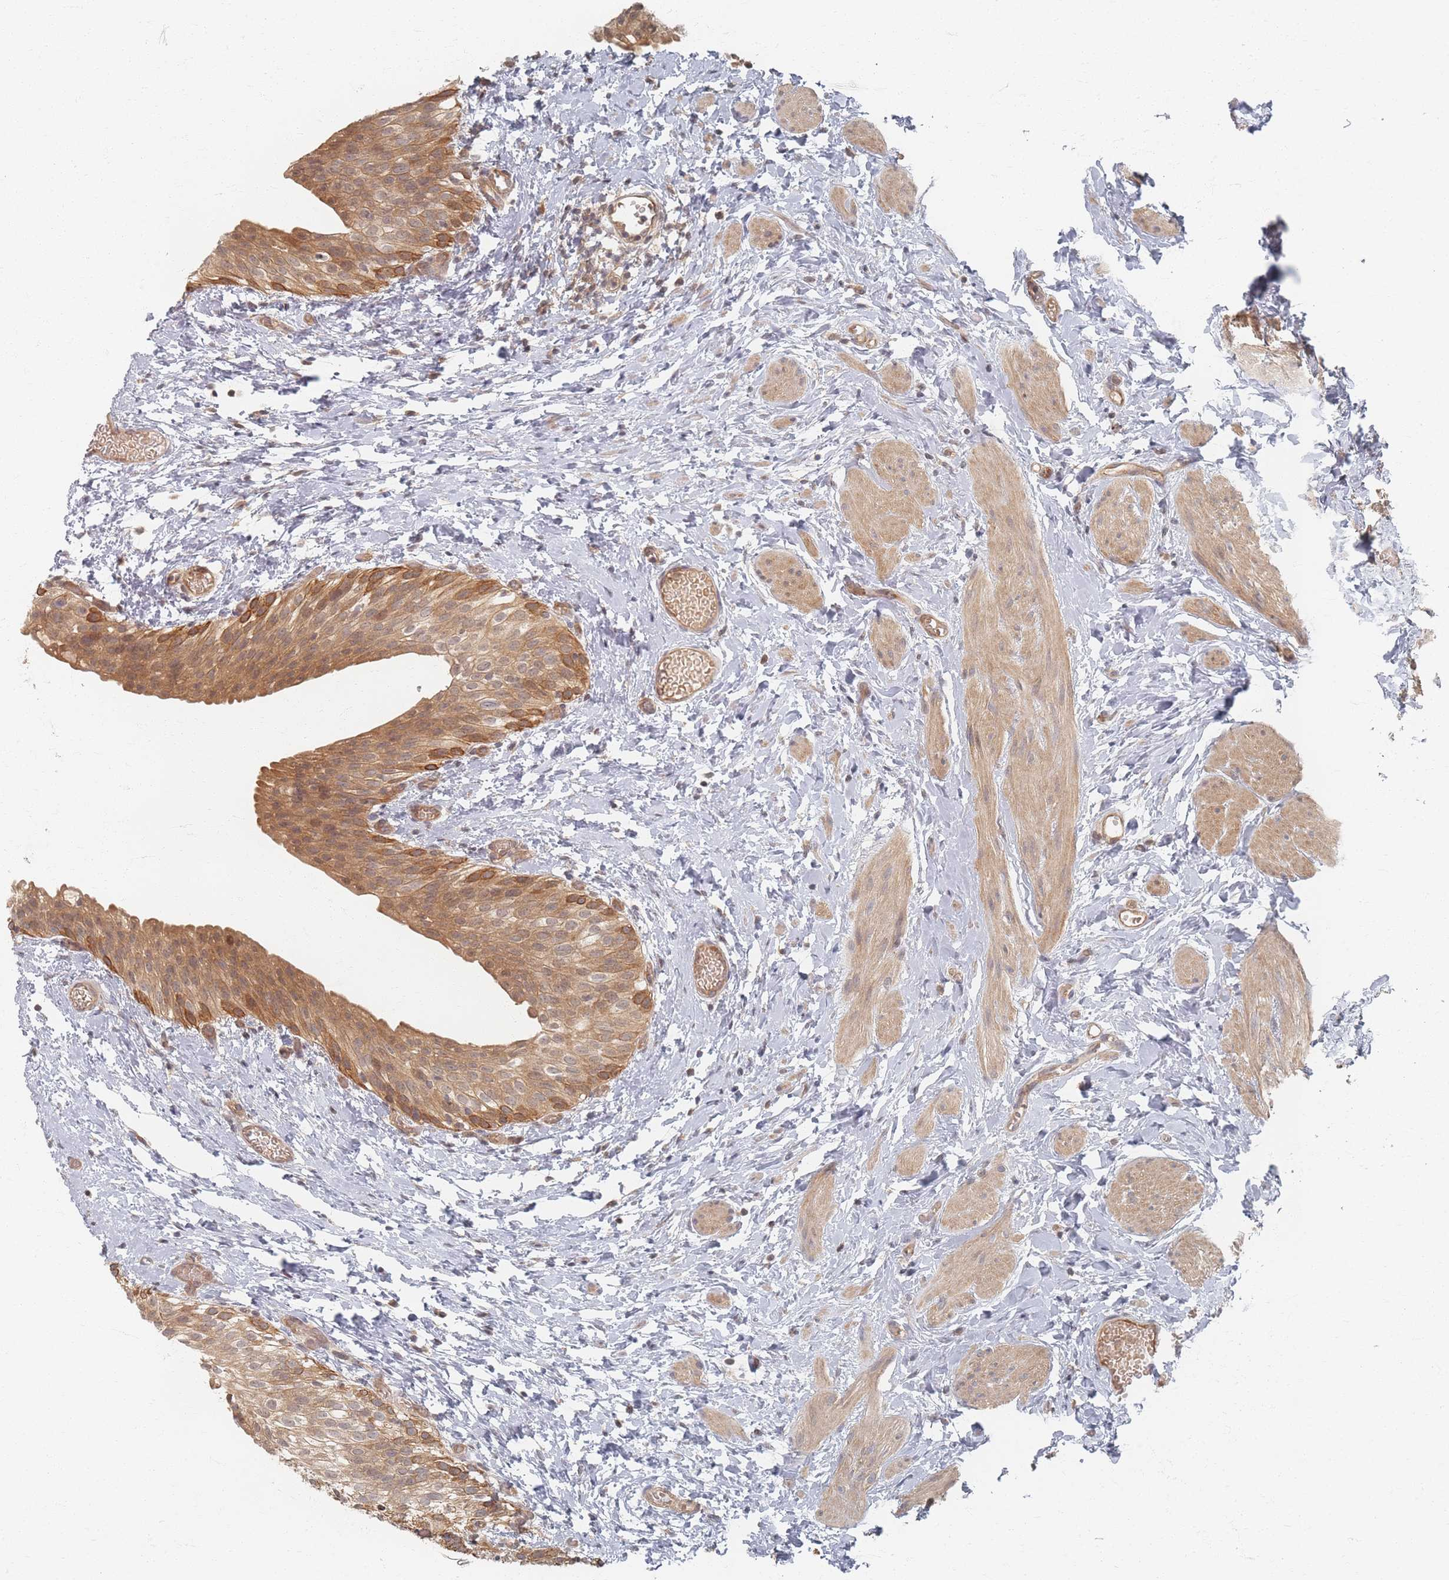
{"staining": {"intensity": "moderate", "quantity": ">75%", "location": "cytoplasmic/membranous"}, "tissue": "urinary bladder", "cell_type": "Urothelial cells", "image_type": "normal", "snomed": [{"axis": "morphology", "description": "Normal tissue, NOS"}, {"axis": "topography", "description": "Urinary bladder"}], "caption": "The photomicrograph shows staining of normal urinary bladder, revealing moderate cytoplasmic/membranous protein expression (brown color) within urothelial cells.", "gene": "PSMD9", "patient": {"sex": "male", "age": 1}}